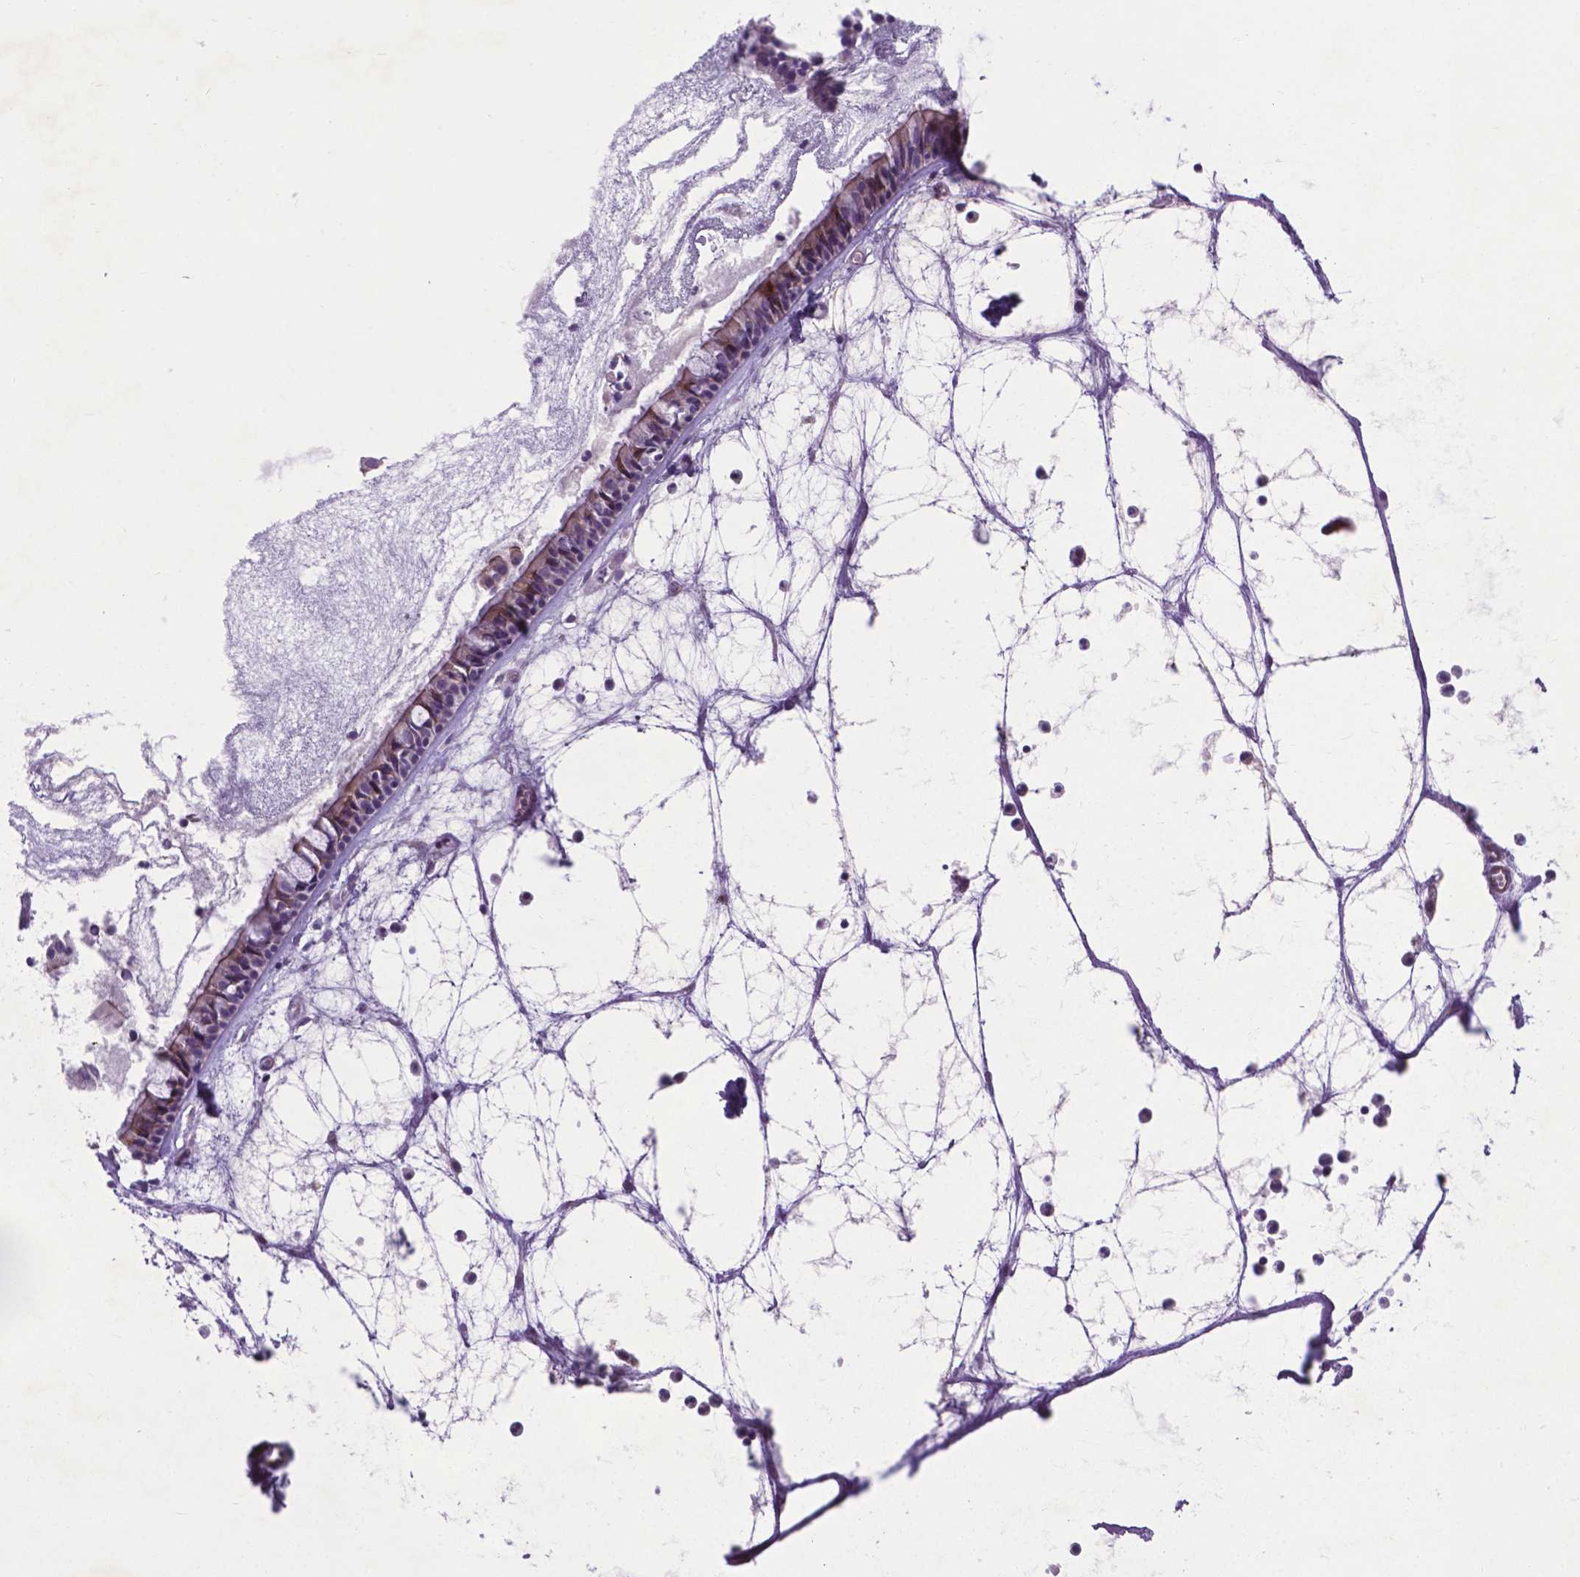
{"staining": {"intensity": "weak", "quantity": "25%-75%", "location": "cytoplasmic/membranous"}, "tissue": "nasopharynx", "cell_type": "Respiratory epithelial cells", "image_type": "normal", "snomed": [{"axis": "morphology", "description": "Normal tissue, NOS"}, {"axis": "topography", "description": "Nasopharynx"}], "caption": "DAB (3,3'-diaminobenzidine) immunohistochemical staining of normal nasopharynx displays weak cytoplasmic/membranous protein positivity in approximately 25%-75% of respiratory epithelial cells. Using DAB (brown) and hematoxylin (blue) stains, captured at high magnification using brightfield microscopy.", "gene": "PFKFB4", "patient": {"sex": "male", "age": 31}}